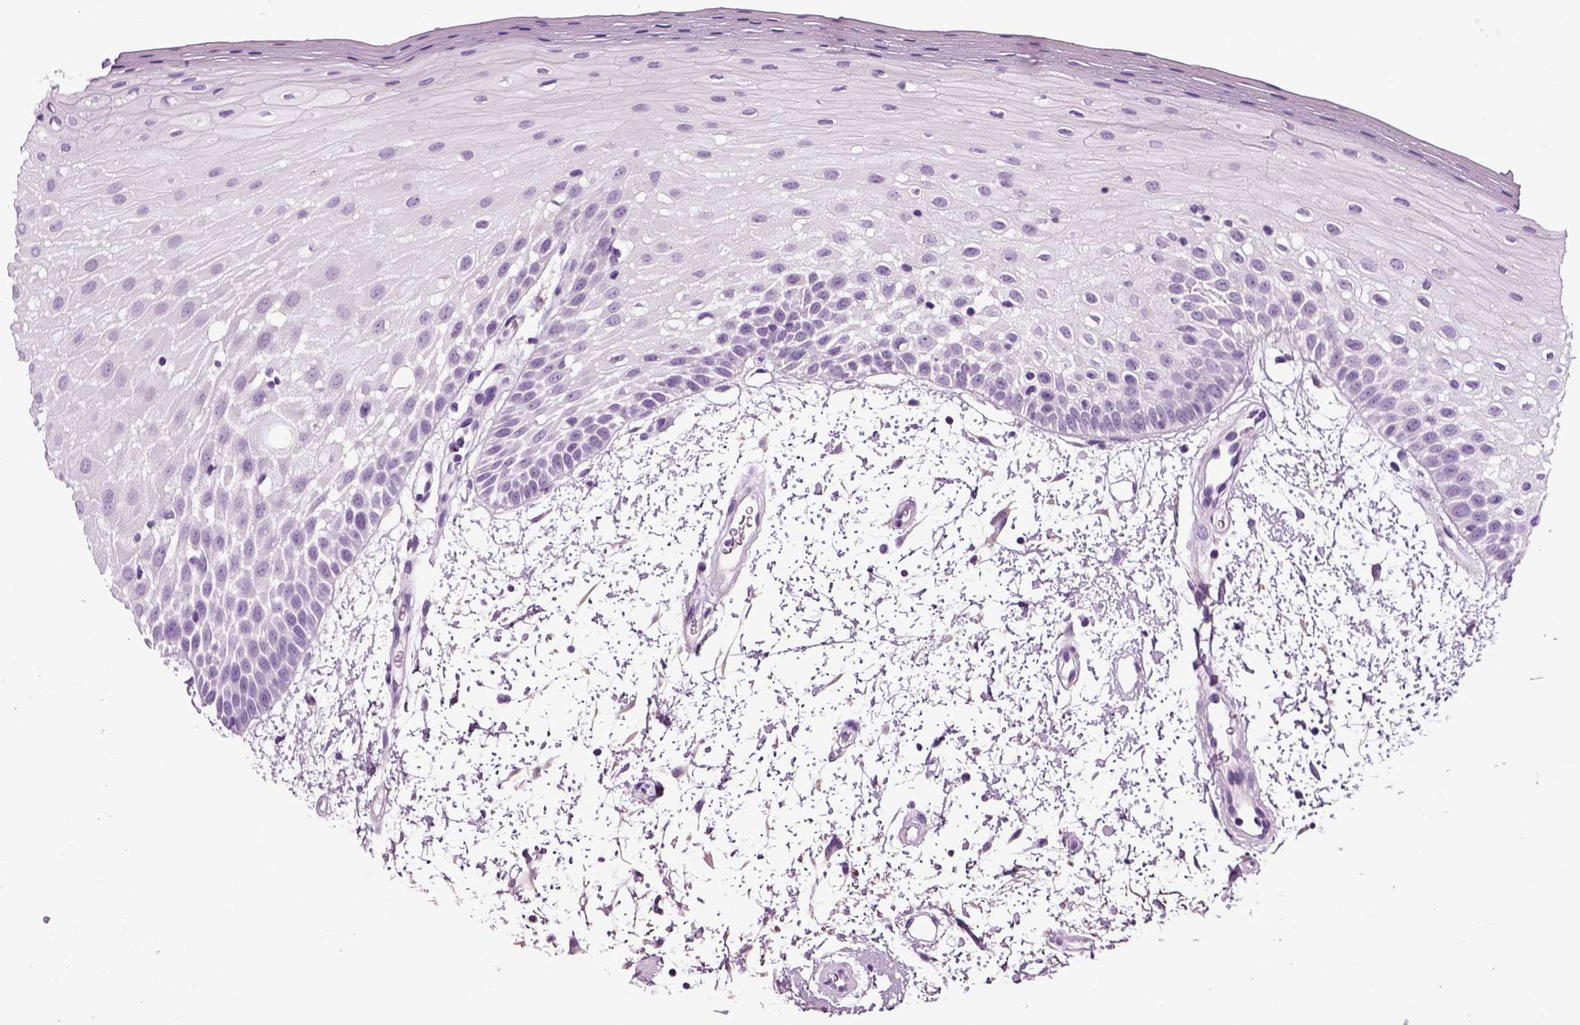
{"staining": {"intensity": "negative", "quantity": "none", "location": "none"}, "tissue": "oral mucosa", "cell_type": "Squamous epithelial cells", "image_type": "normal", "snomed": [{"axis": "morphology", "description": "Normal tissue, NOS"}, {"axis": "morphology", "description": "Squamous cell carcinoma, NOS"}, {"axis": "topography", "description": "Oral tissue"}, {"axis": "topography", "description": "Head-Neck"}], "caption": "Immunohistochemistry (IHC) image of unremarkable human oral mucosa stained for a protein (brown), which demonstrates no staining in squamous epithelial cells.", "gene": "DNAH10", "patient": {"sex": "female", "age": 75}}